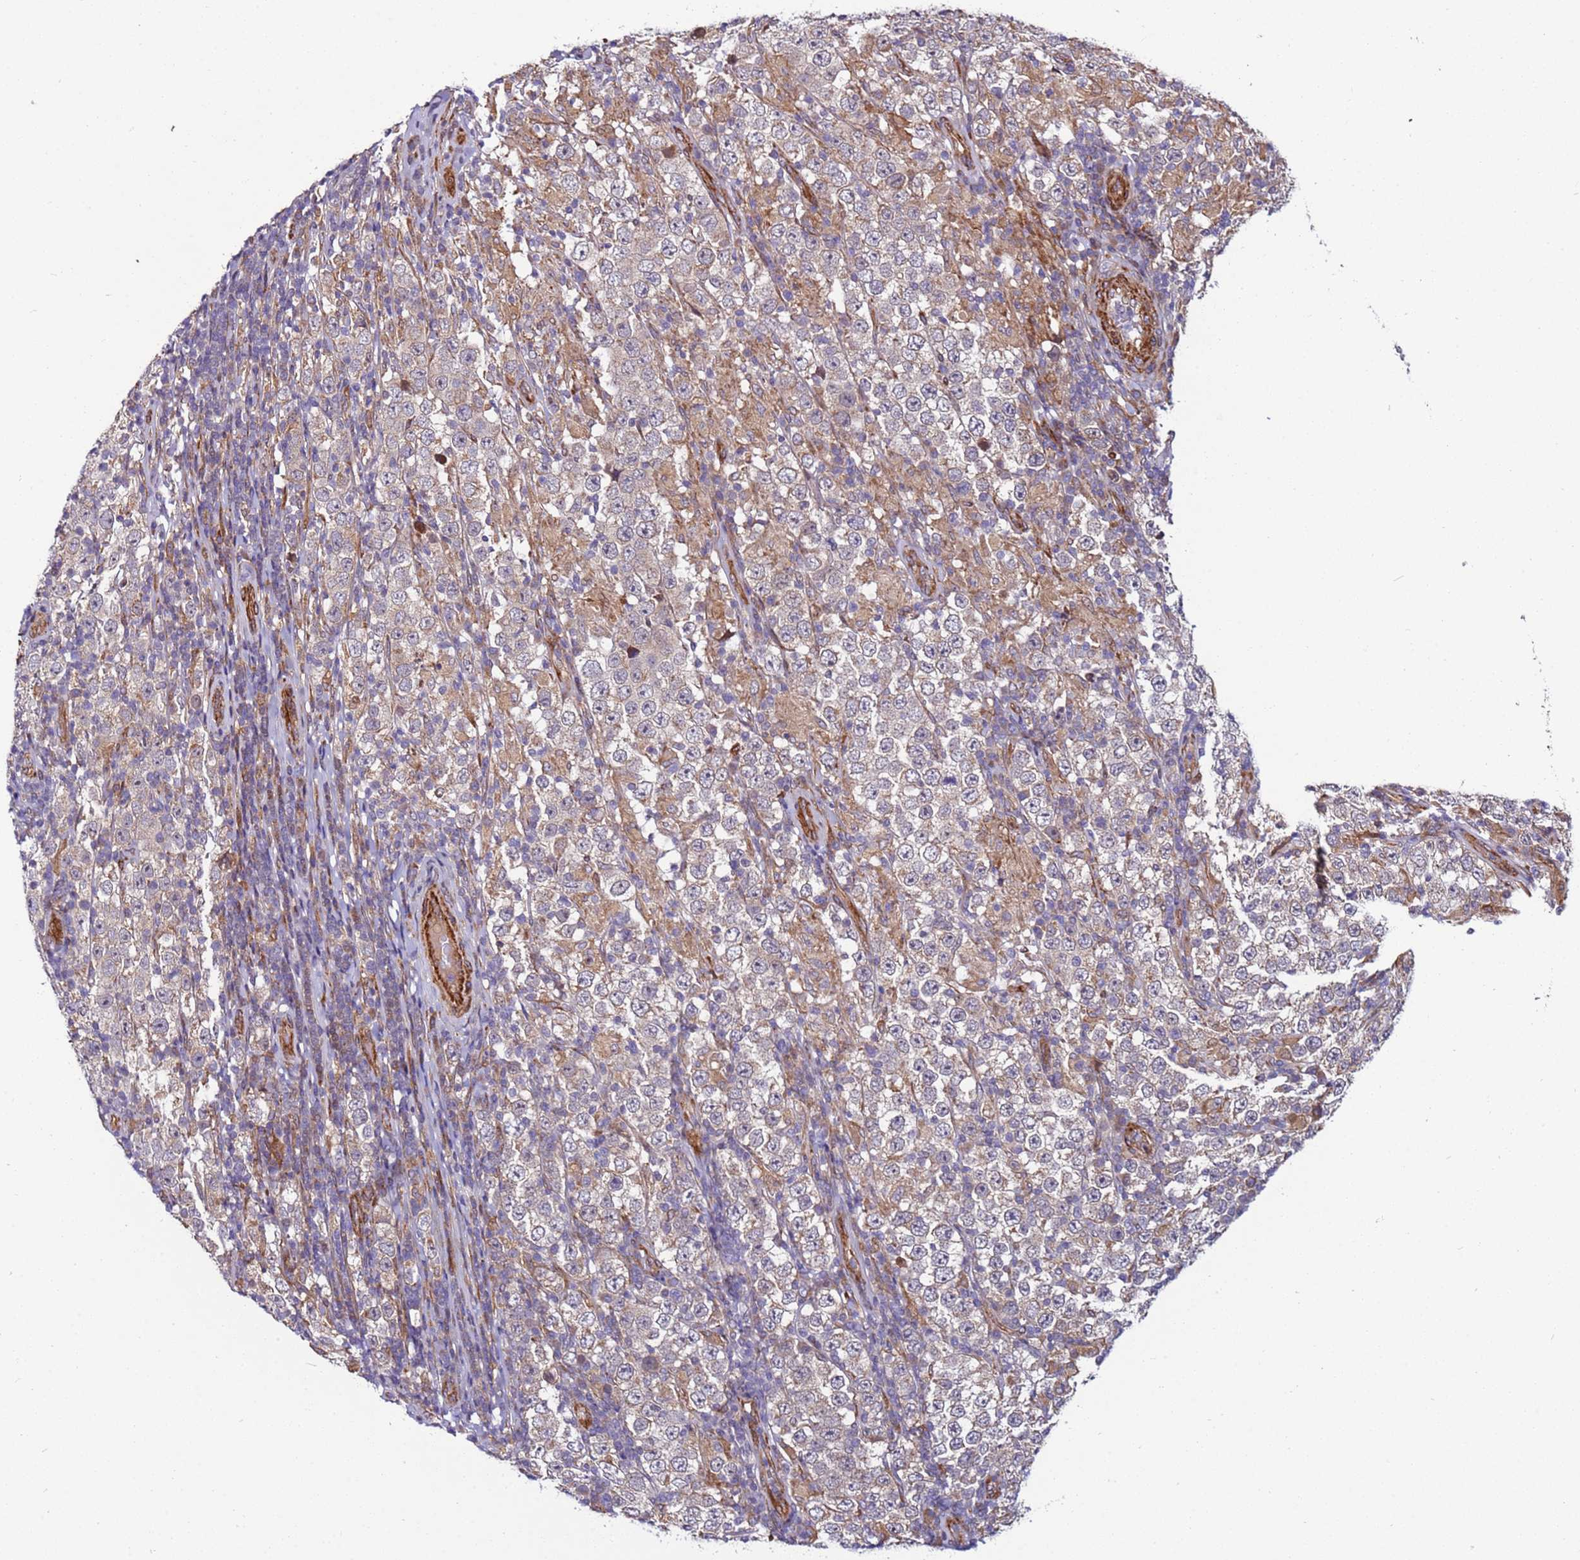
{"staining": {"intensity": "weak", "quantity": "25%-75%", "location": "cytoplasmic/membranous"}, "tissue": "testis cancer", "cell_type": "Tumor cells", "image_type": "cancer", "snomed": [{"axis": "morphology", "description": "Normal tissue, NOS"}, {"axis": "morphology", "description": "Urothelial carcinoma, High grade"}, {"axis": "morphology", "description": "Seminoma, NOS"}, {"axis": "morphology", "description": "Carcinoma, Embryonal, NOS"}, {"axis": "topography", "description": "Urinary bladder"}, {"axis": "topography", "description": "Testis"}], "caption": "Testis cancer (urothelial carcinoma (high-grade)) stained with immunohistochemistry (IHC) exhibits weak cytoplasmic/membranous staining in about 25%-75% of tumor cells. (IHC, brightfield microscopy, high magnification).", "gene": "MCRIP1", "patient": {"sex": "male", "age": 41}}